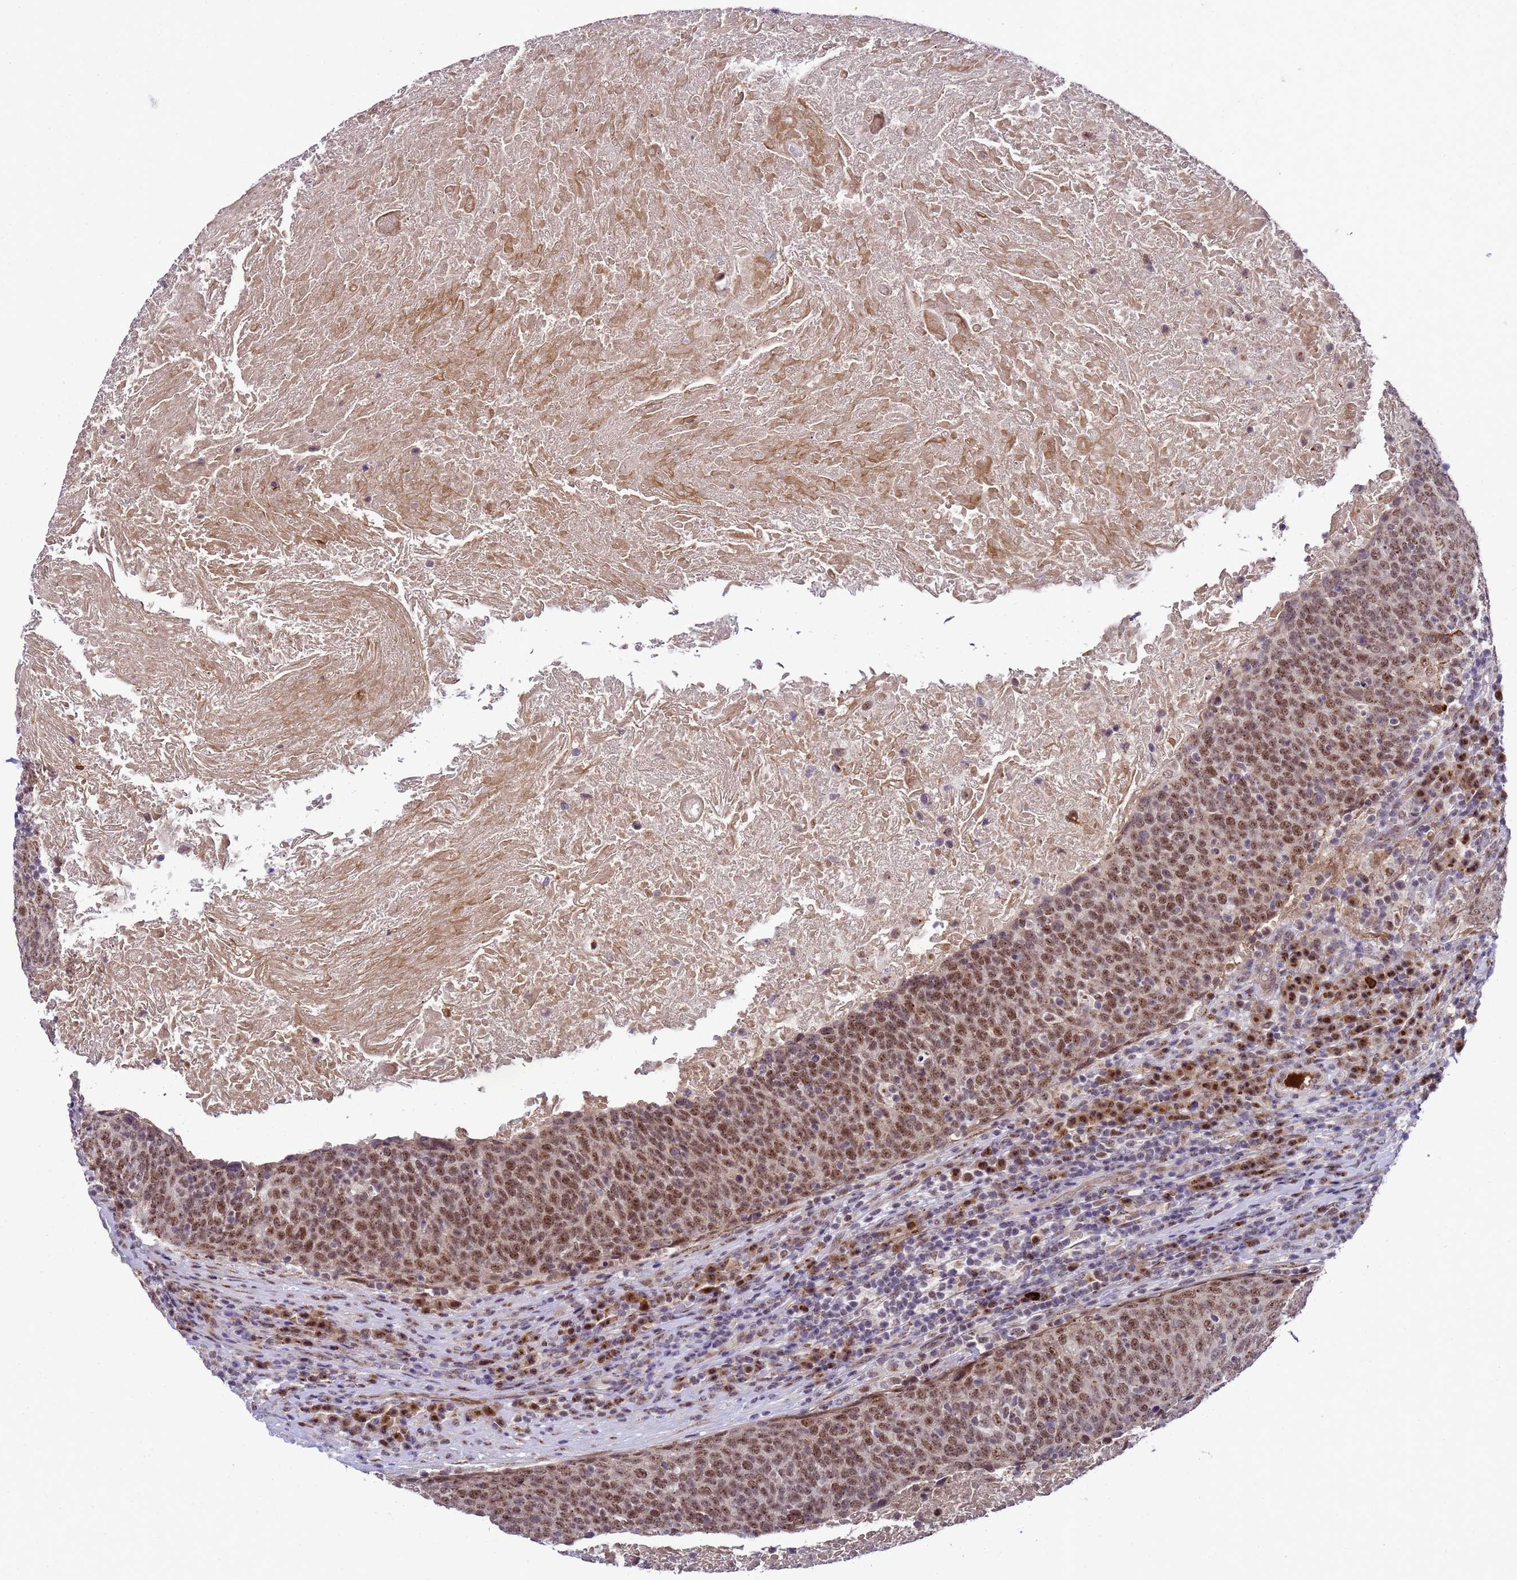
{"staining": {"intensity": "moderate", "quantity": ">75%", "location": "nuclear"}, "tissue": "head and neck cancer", "cell_type": "Tumor cells", "image_type": "cancer", "snomed": [{"axis": "morphology", "description": "Squamous cell carcinoma, NOS"}, {"axis": "morphology", "description": "Squamous cell carcinoma, metastatic, NOS"}, {"axis": "topography", "description": "Lymph node"}, {"axis": "topography", "description": "Head-Neck"}], "caption": "Tumor cells display medium levels of moderate nuclear positivity in about >75% of cells in head and neck cancer.", "gene": "C19orf47", "patient": {"sex": "male", "age": 62}}